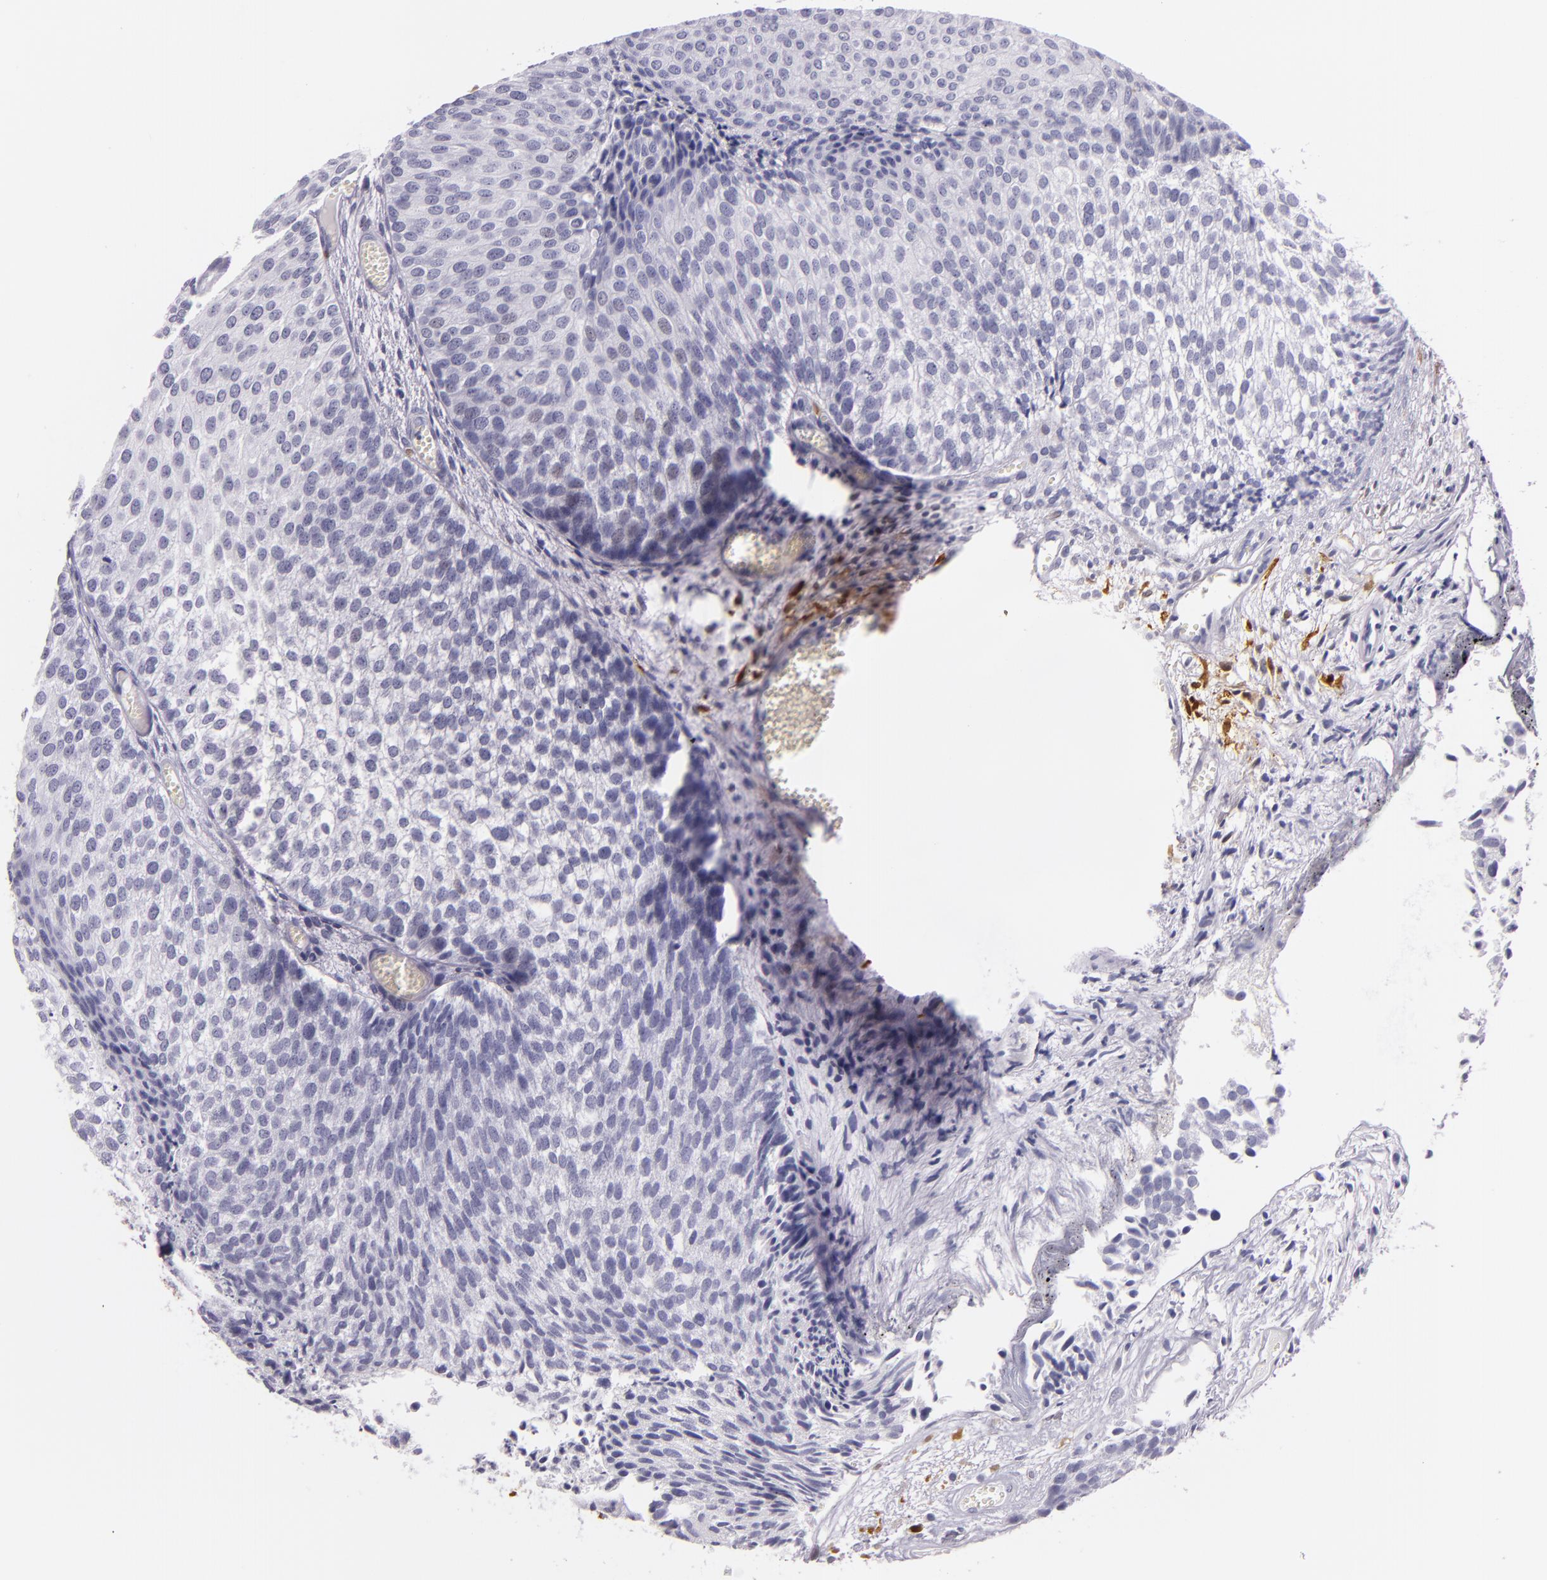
{"staining": {"intensity": "negative", "quantity": "none", "location": "none"}, "tissue": "urothelial cancer", "cell_type": "Tumor cells", "image_type": "cancer", "snomed": [{"axis": "morphology", "description": "Urothelial carcinoma, Low grade"}, {"axis": "topography", "description": "Urinary bladder"}], "caption": "The IHC photomicrograph has no significant positivity in tumor cells of urothelial carcinoma (low-grade) tissue.", "gene": "MT1A", "patient": {"sex": "male", "age": 84}}